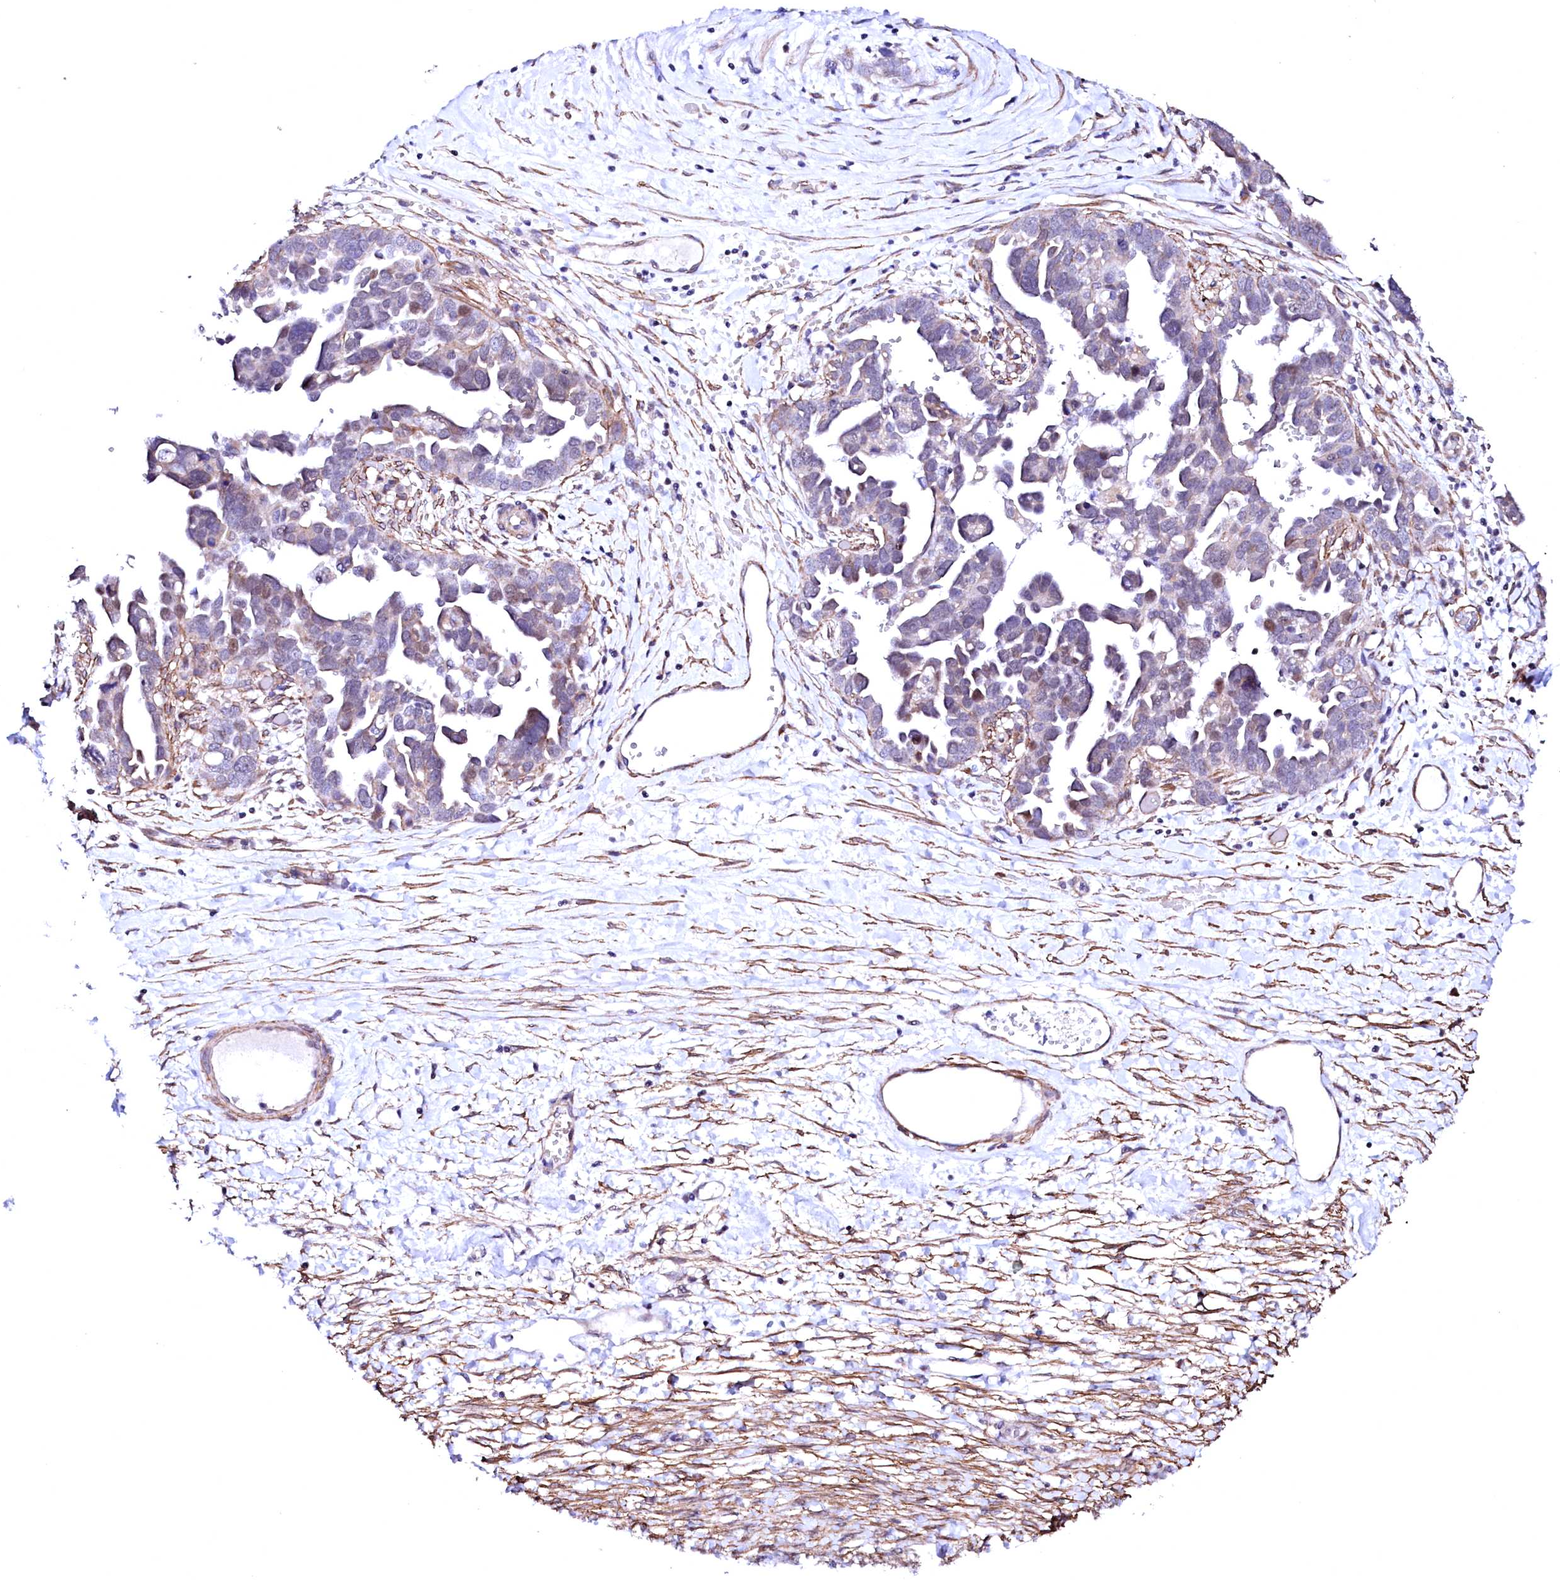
{"staining": {"intensity": "weak", "quantity": "<25%", "location": "nuclear"}, "tissue": "ovarian cancer", "cell_type": "Tumor cells", "image_type": "cancer", "snomed": [{"axis": "morphology", "description": "Cystadenocarcinoma, serous, NOS"}, {"axis": "topography", "description": "Ovary"}], "caption": "Protein analysis of ovarian serous cystadenocarcinoma reveals no significant positivity in tumor cells.", "gene": "GPR176", "patient": {"sex": "female", "age": 54}}